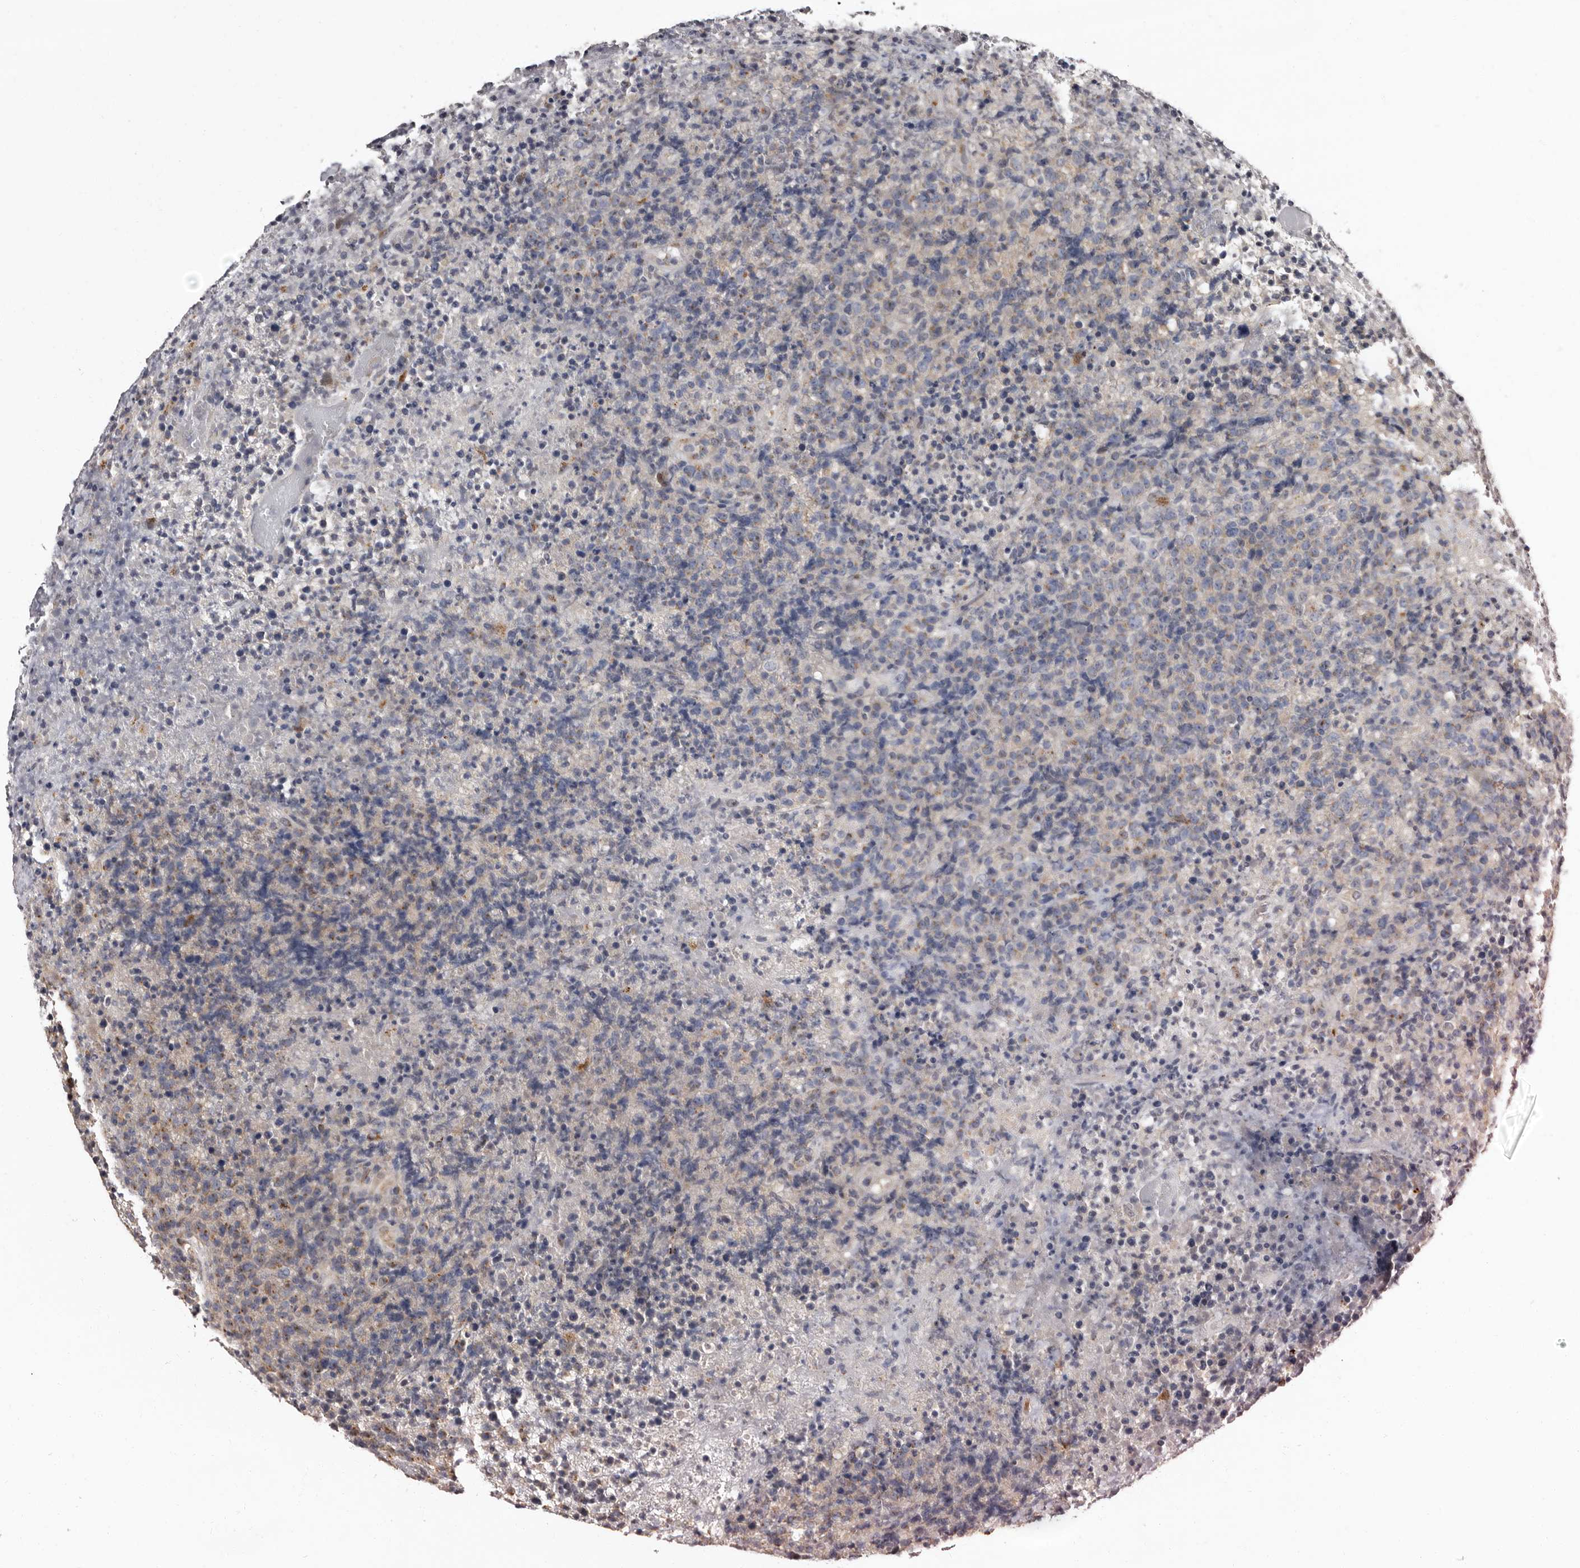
{"staining": {"intensity": "weak", "quantity": "<25%", "location": "cytoplasmic/membranous"}, "tissue": "lymphoma", "cell_type": "Tumor cells", "image_type": "cancer", "snomed": [{"axis": "morphology", "description": "Malignant lymphoma, non-Hodgkin's type, High grade"}, {"axis": "topography", "description": "Lymph node"}], "caption": "Immunohistochemical staining of human lymphoma shows no significant expression in tumor cells.", "gene": "FAM91A1", "patient": {"sex": "male", "age": 13}}